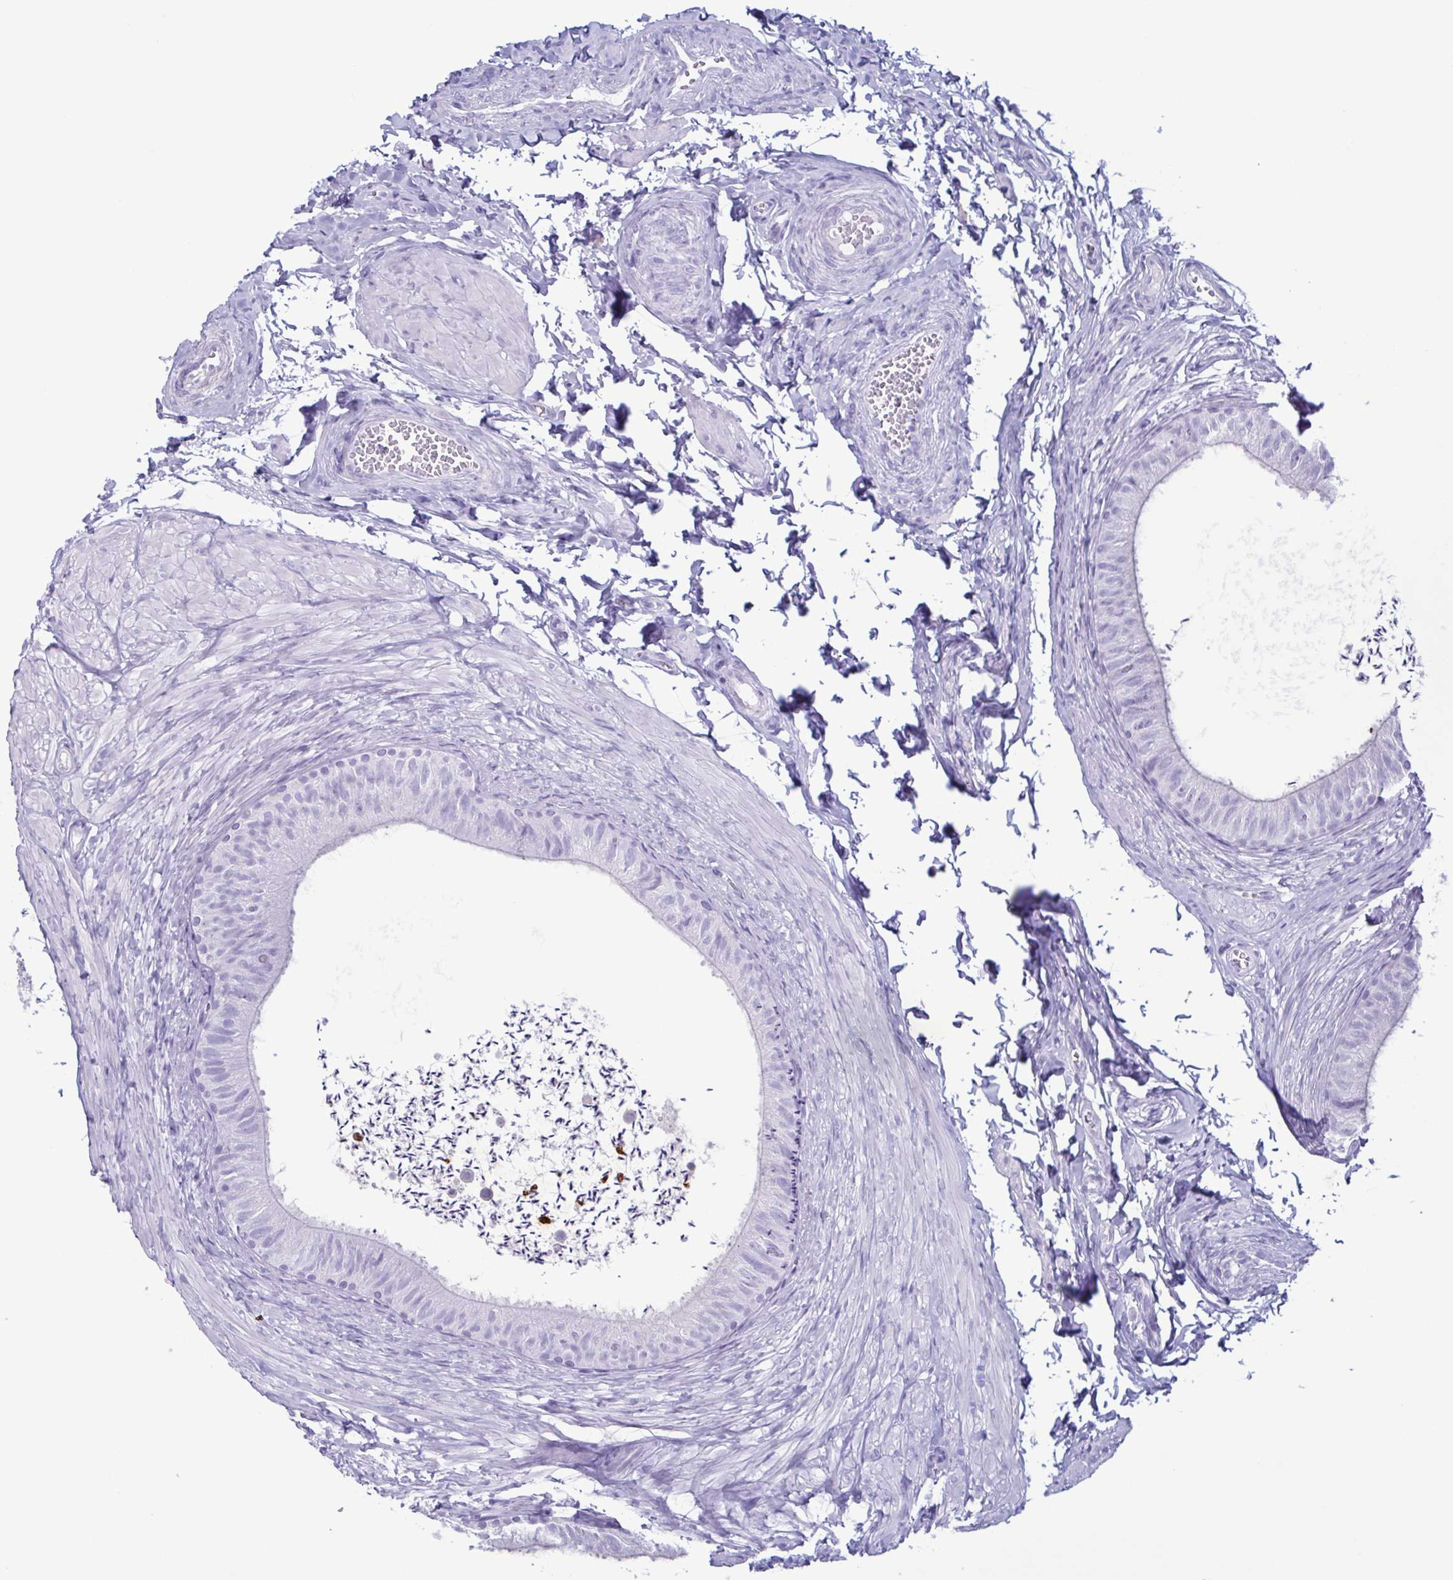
{"staining": {"intensity": "negative", "quantity": "none", "location": "none"}, "tissue": "epididymis", "cell_type": "Glandular cells", "image_type": "normal", "snomed": [{"axis": "morphology", "description": "Normal tissue, NOS"}, {"axis": "topography", "description": "Epididymis, spermatic cord, NOS"}, {"axis": "topography", "description": "Epididymis"}, {"axis": "topography", "description": "Peripheral nerve tissue"}], "caption": "This is an immunohistochemistry micrograph of unremarkable human epididymis. There is no positivity in glandular cells.", "gene": "LTF", "patient": {"sex": "male", "age": 29}}